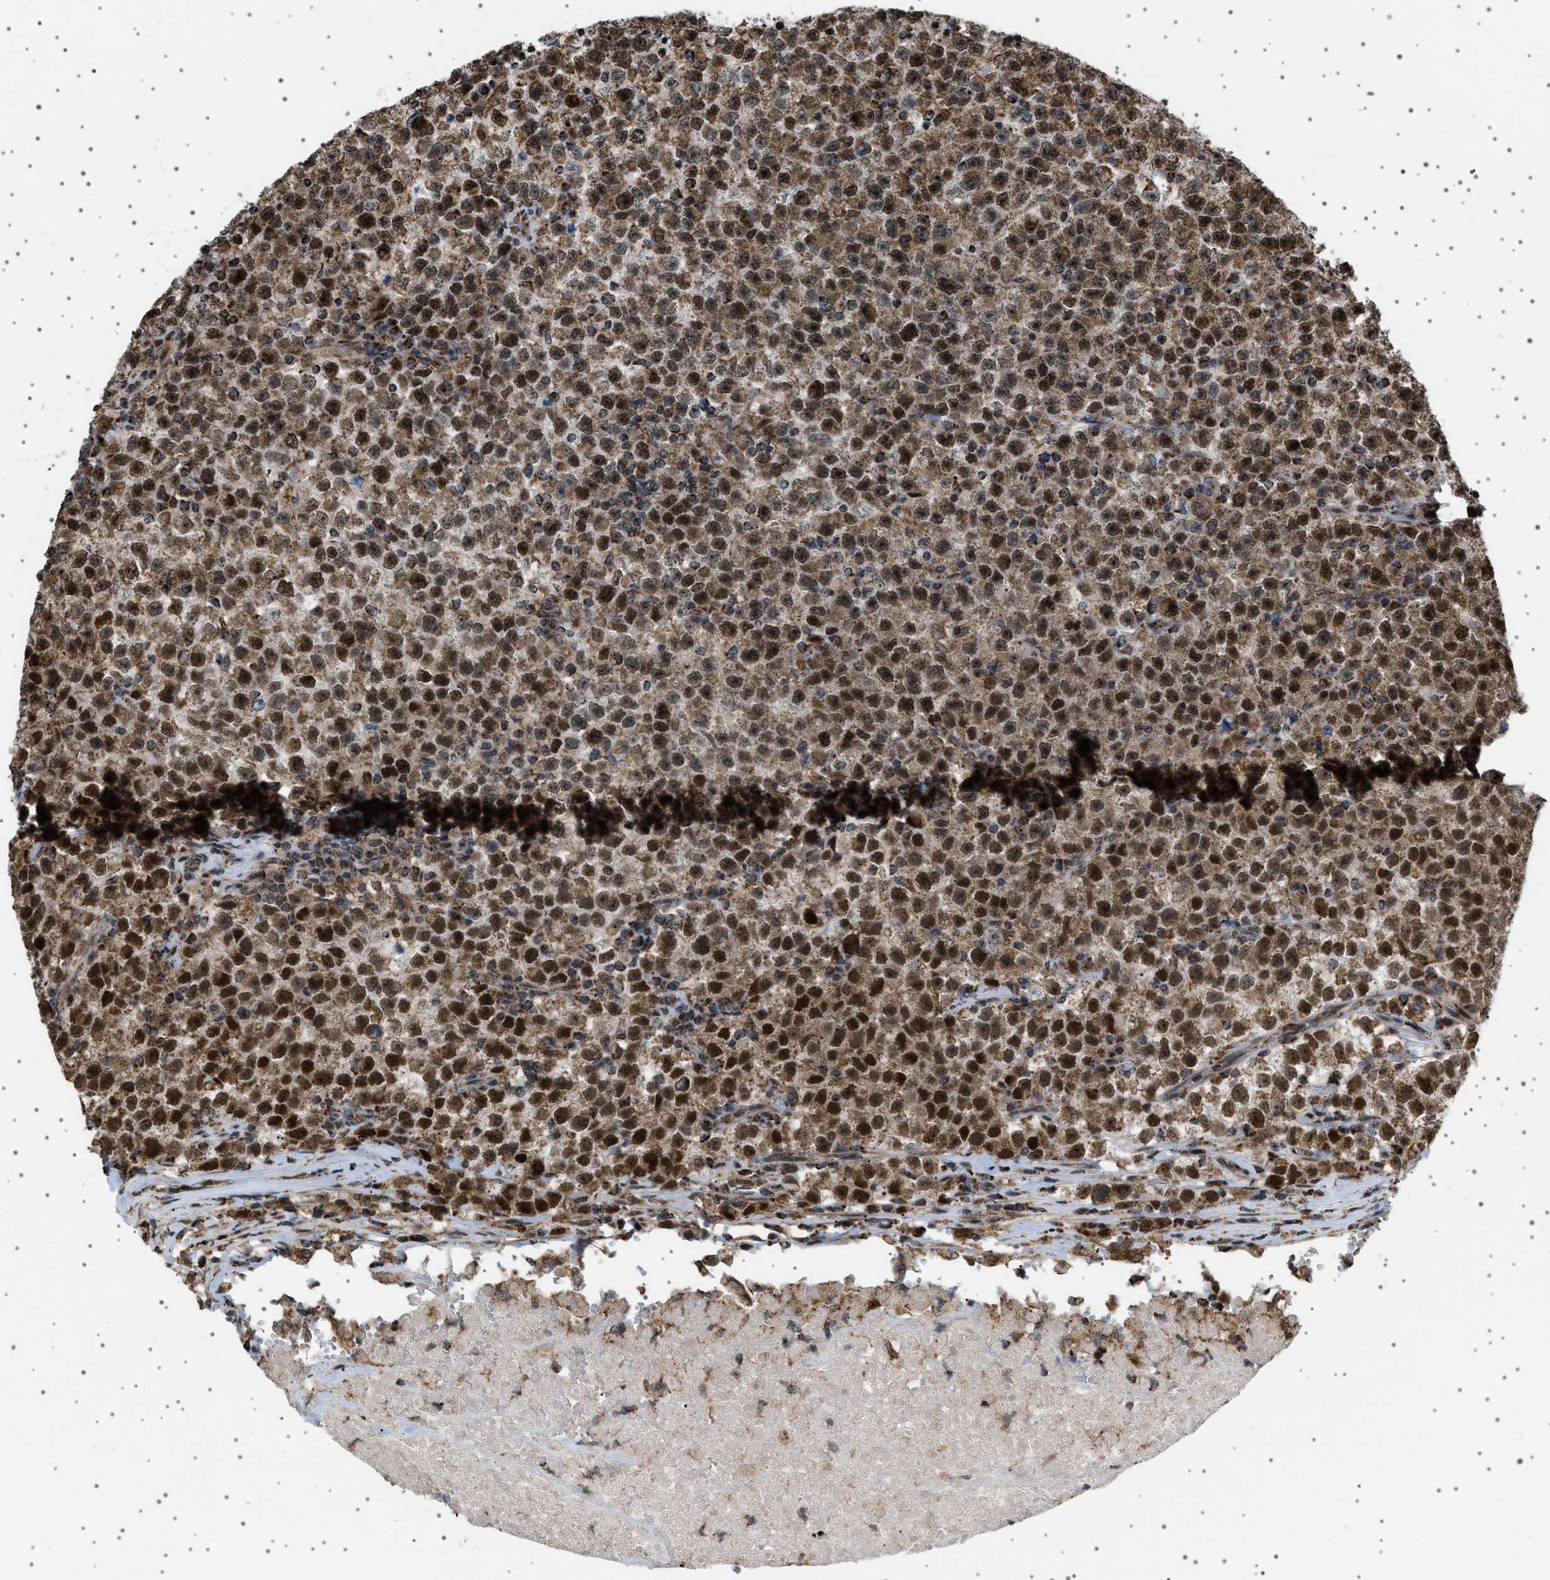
{"staining": {"intensity": "strong", "quantity": ">75%", "location": "cytoplasmic/membranous,nuclear"}, "tissue": "testis cancer", "cell_type": "Tumor cells", "image_type": "cancer", "snomed": [{"axis": "morphology", "description": "Seminoma, NOS"}, {"axis": "topography", "description": "Testis"}], "caption": "Testis cancer tissue exhibits strong cytoplasmic/membranous and nuclear expression in about >75% of tumor cells", "gene": "MELK", "patient": {"sex": "male", "age": 22}}